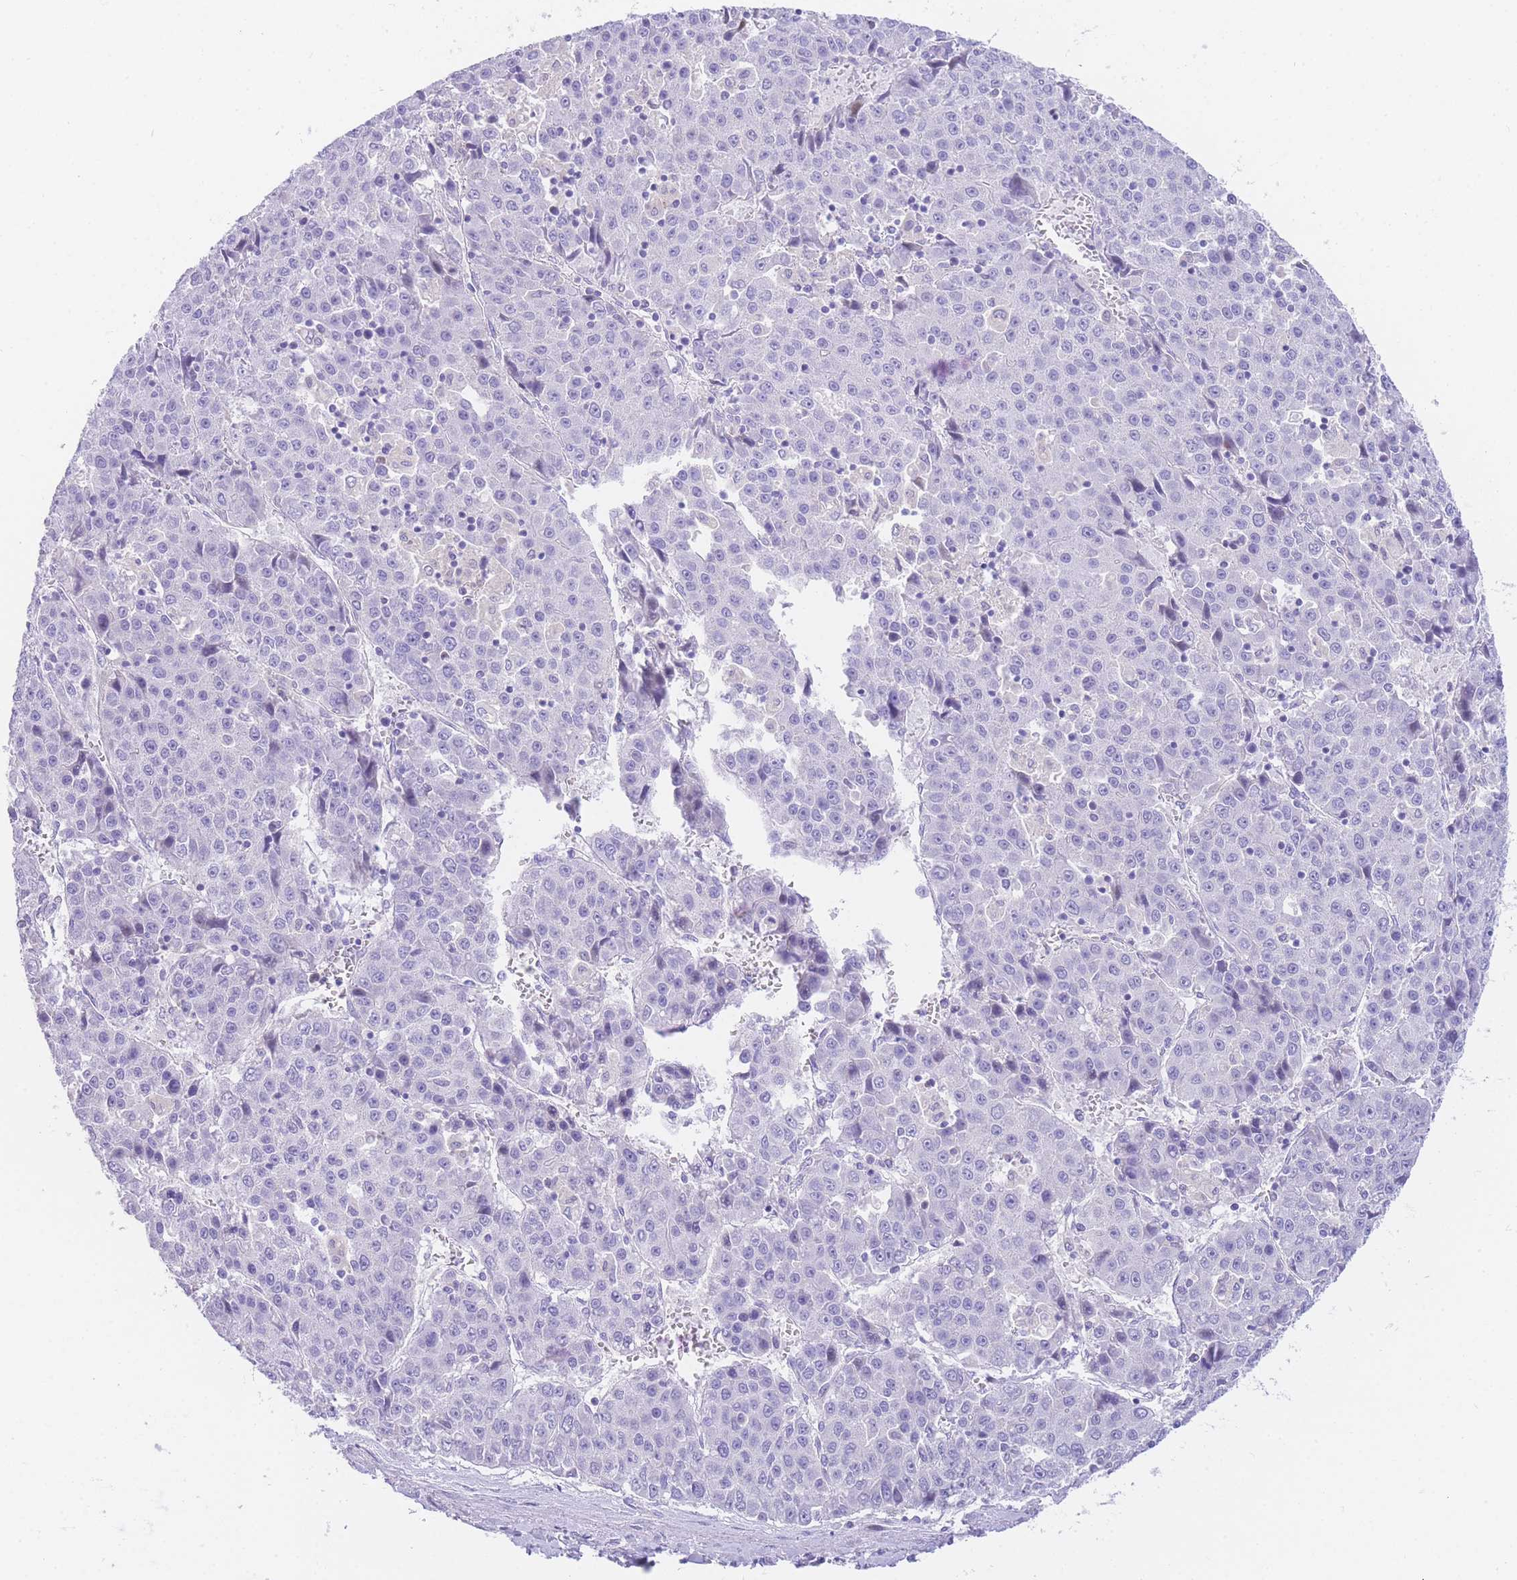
{"staining": {"intensity": "negative", "quantity": "none", "location": "none"}, "tissue": "liver cancer", "cell_type": "Tumor cells", "image_type": "cancer", "snomed": [{"axis": "morphology", "description": "Carcinoma, Hepatocellular, NOS"}, {"axis": "topography", "description": "Liver"}], "caption": "High power microscopy image of an IHC micrograph of liver cancer, revealing no significant staining in tumor cells.", "gene": "TIFAB", "patient": {"sex": "female", "age": 53}}